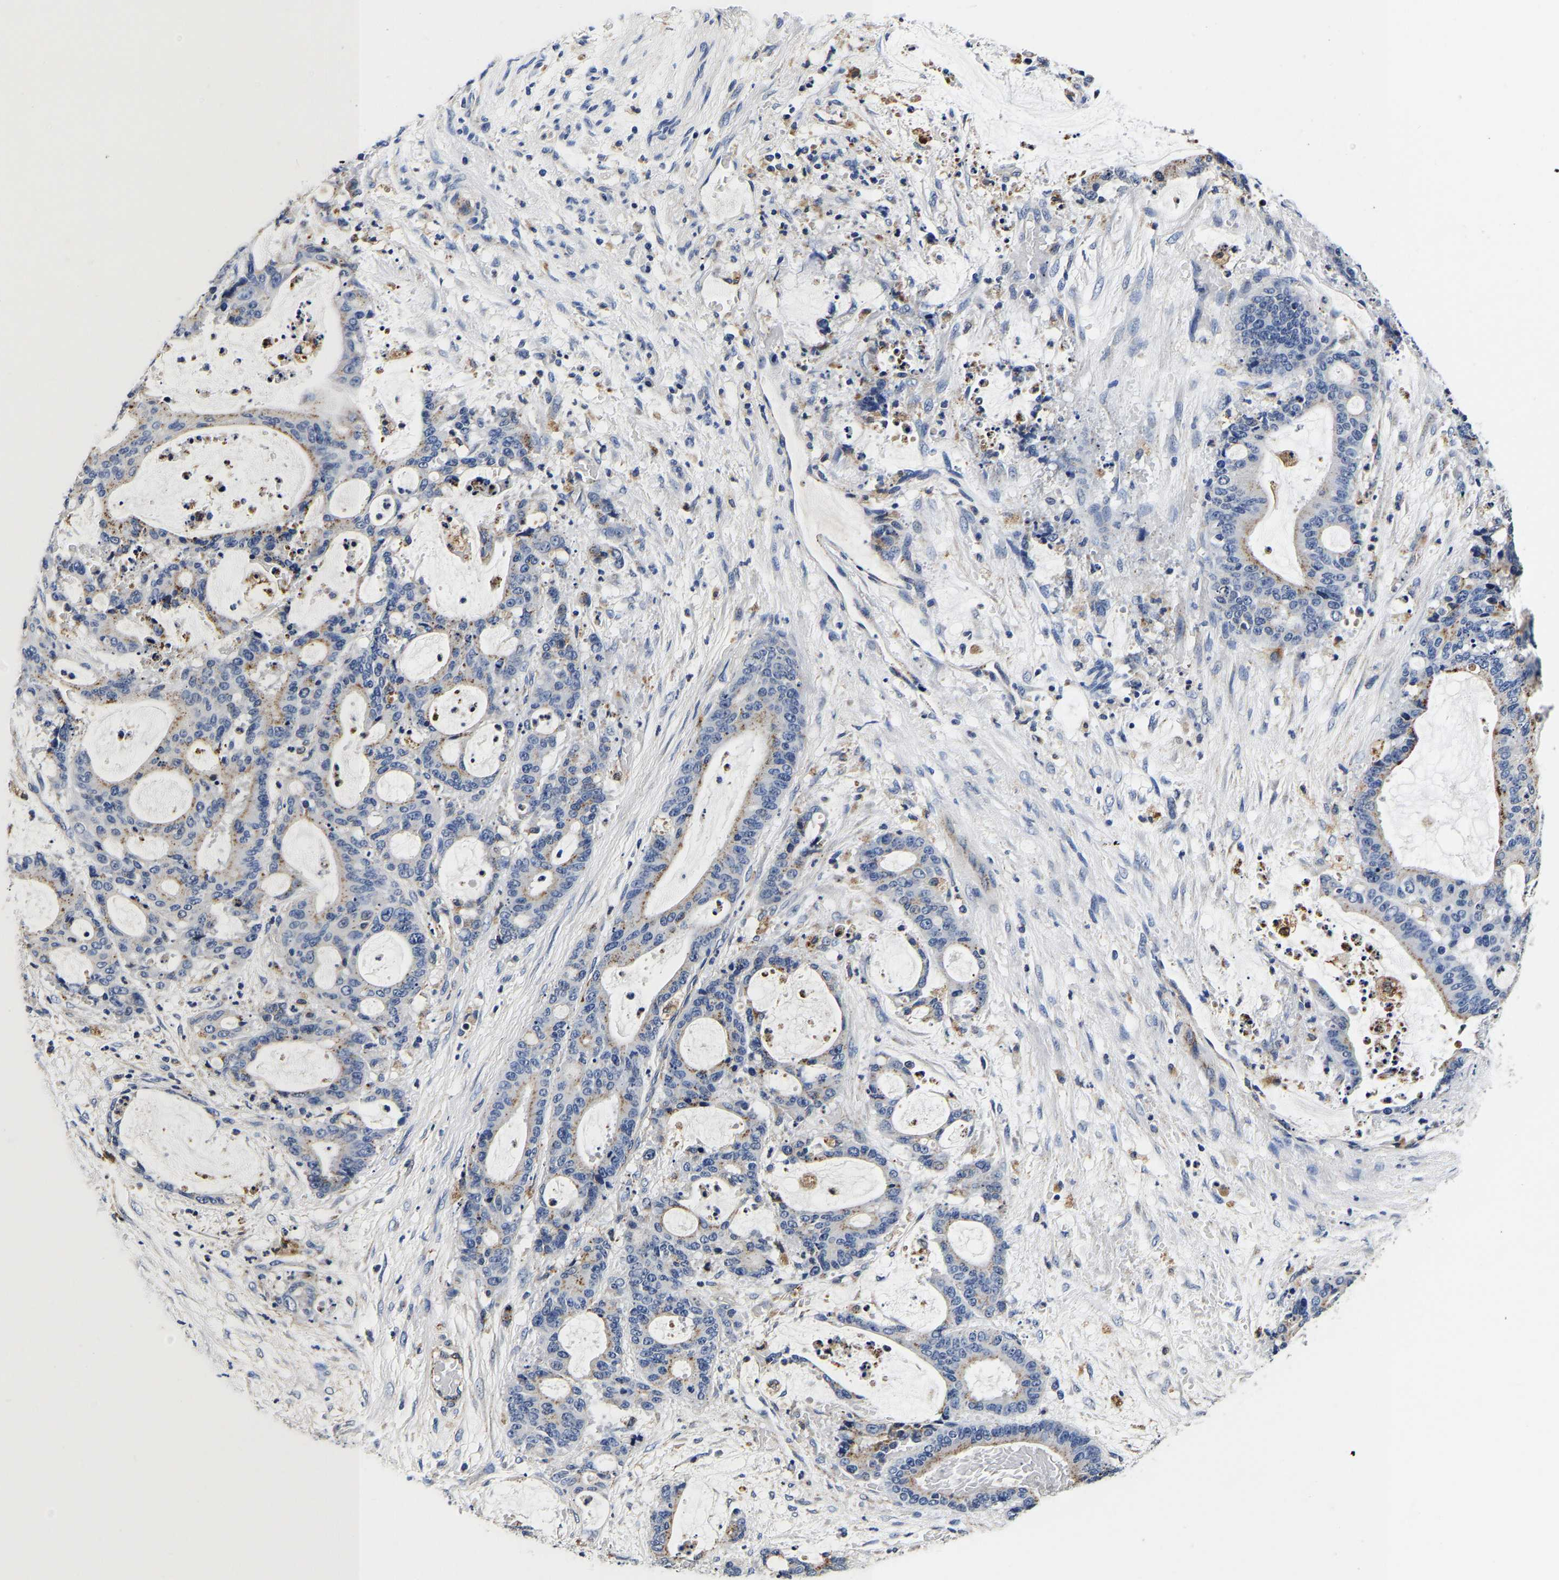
{"staining": {"intensity": "negative", "quantity": "none", "location": "none"}, "tissue": "liver cancer", "cell_type": "Tumor cells", "image_type": "cancer", "snomed": [{"axis": "morphology", "description": "Normal tissue, NOS"}, {"axis": "morphology", "description": "Cholangiocarcinoma"}, {"axis": "topography", "description": "Liver"}, {"axis": "topography", "description": "Peripheral nerve tissue"}], "caption": "Immunohistochemical staining of liver cancer reveals no significant expression in tumor cells.", "gene": "GRN", "patient": {"sex": "female", "age": 73}}